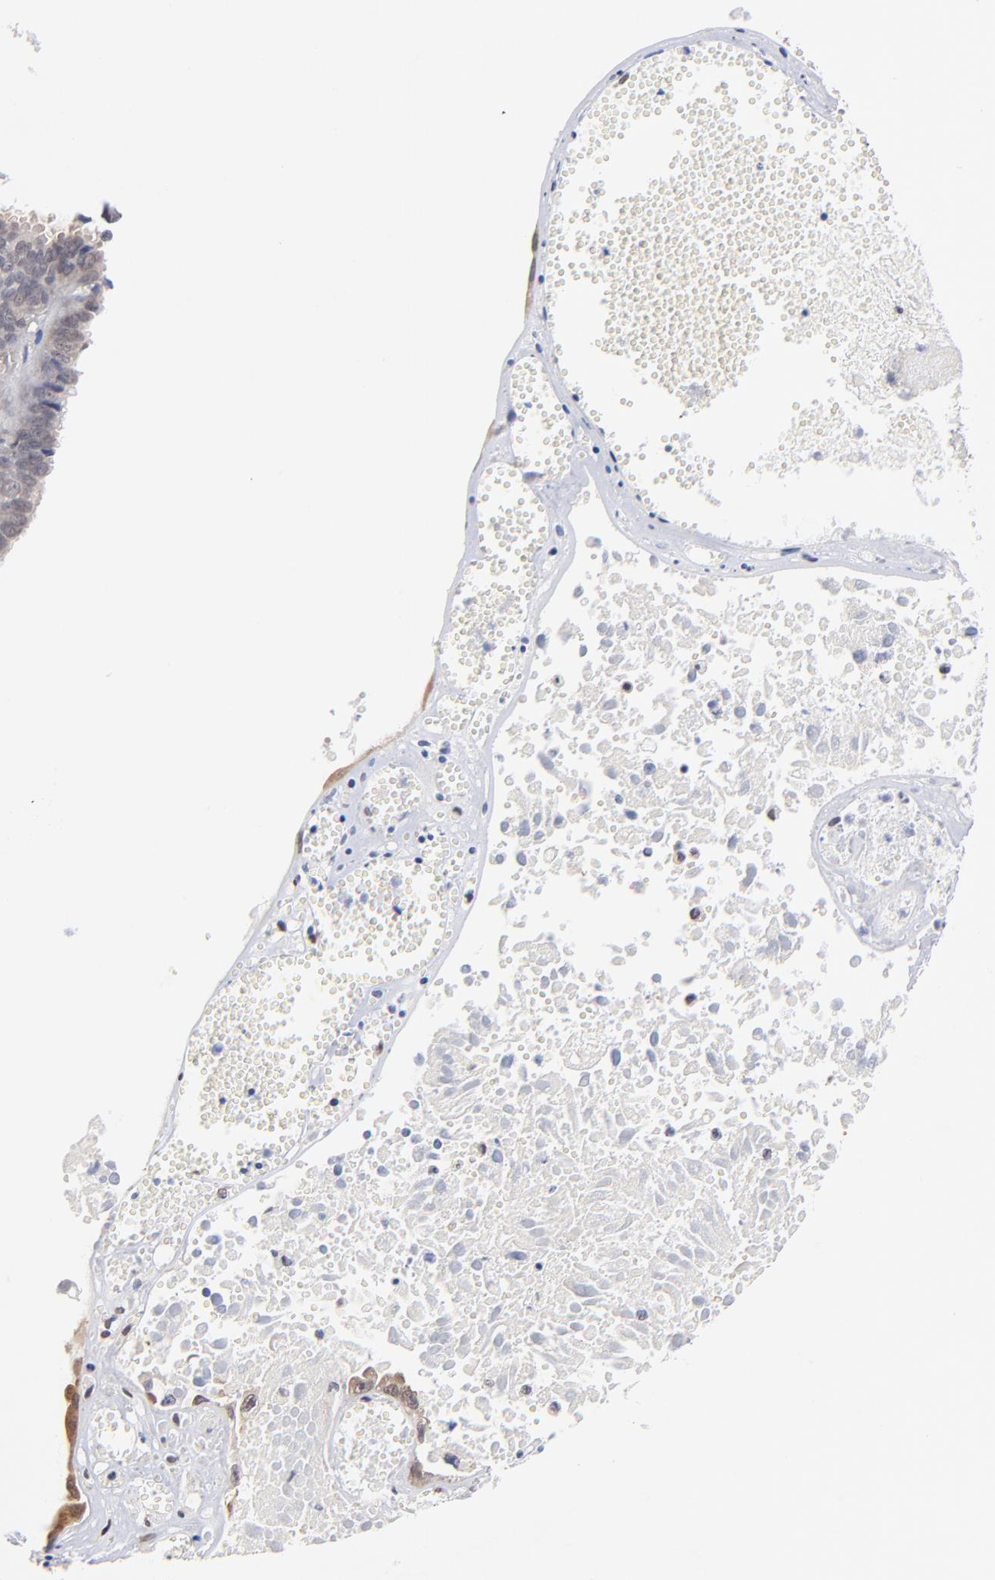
{"staining": {"intensity": "weak", "quantity": ">75%", "location": "cytoplasmic/membranous"}, "tissue": "ovarian cancer", "cell_type": "Tumor cells", "image_type": "cancer", "snomed": [{"axis": "morphology", "description": "Carcinoma, endometroid"}, {"axis": "topography", "description": "Ovary"}], "caption": "A high-resolution histopathology image shows immunohistochemistry staining of endometroid carcinoma (ovarian), which exhibits weak cytoplasmic/membranous staining in approximately >75% of tumor cells. The staining was performed using DAB to visualize the protein expression in brown, while the nuclei were stained in blue with hematoxylin (Magnification: 20x).", "gene": "BRPF1", "patient": {"sex": "female", "age": 85}}